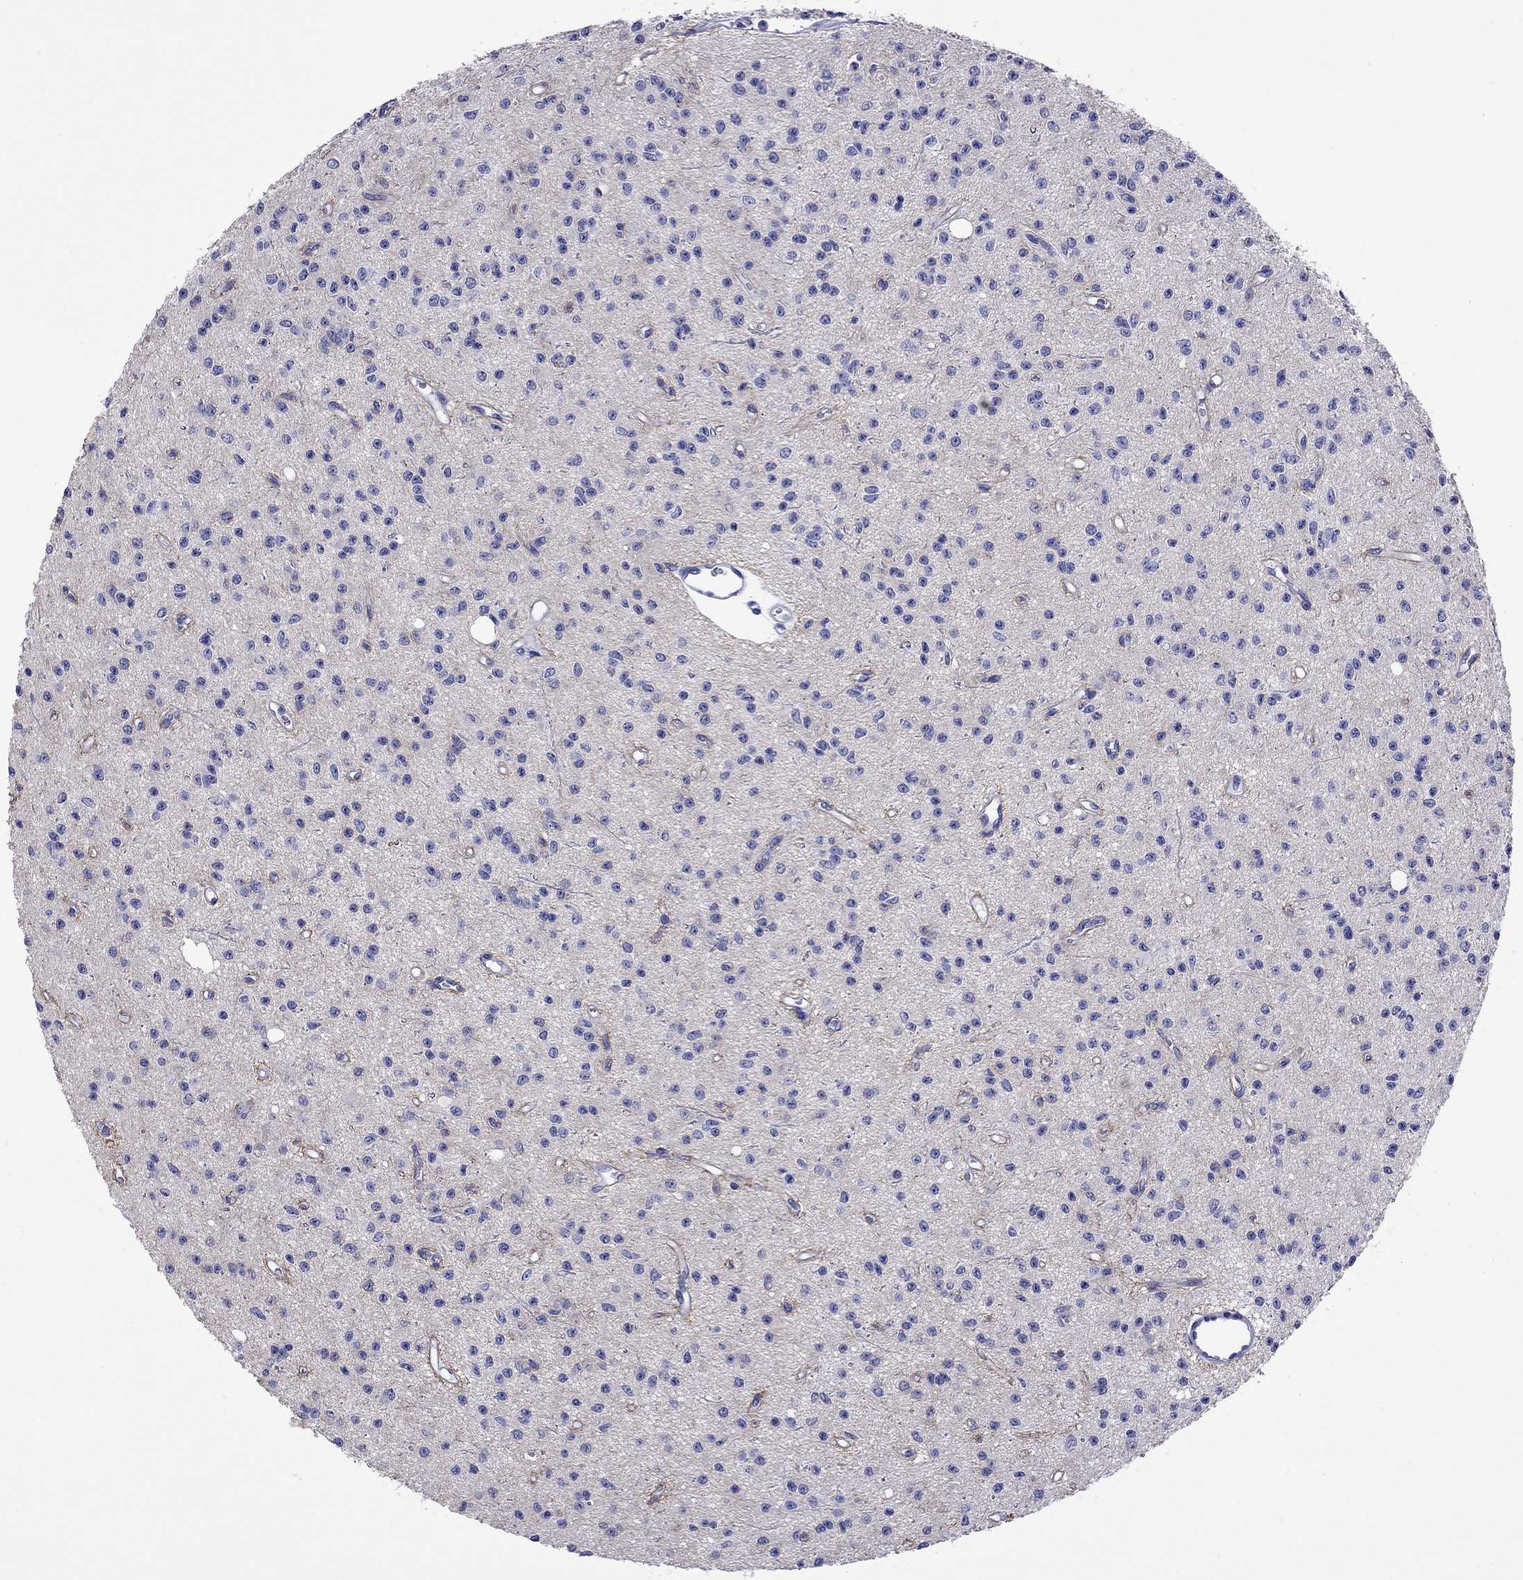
{"staining": {"intensity": "negative", "quantity": "none", "location": "none"}, "tissue": "glioma", "cell_type": "Tumor cells", "image_type": "cancer", "snomed": [{"axis": "morphology", "description": "Glioma, malignant, Low grade"}, {"axis": "topography", "description": "Brain"}], "caption": "An image of glioma stained for a protein demonstrates no brown staining in tumor cells.", "gene": "KIAA2012", "patient": {"sex": "female", "age": 45}}